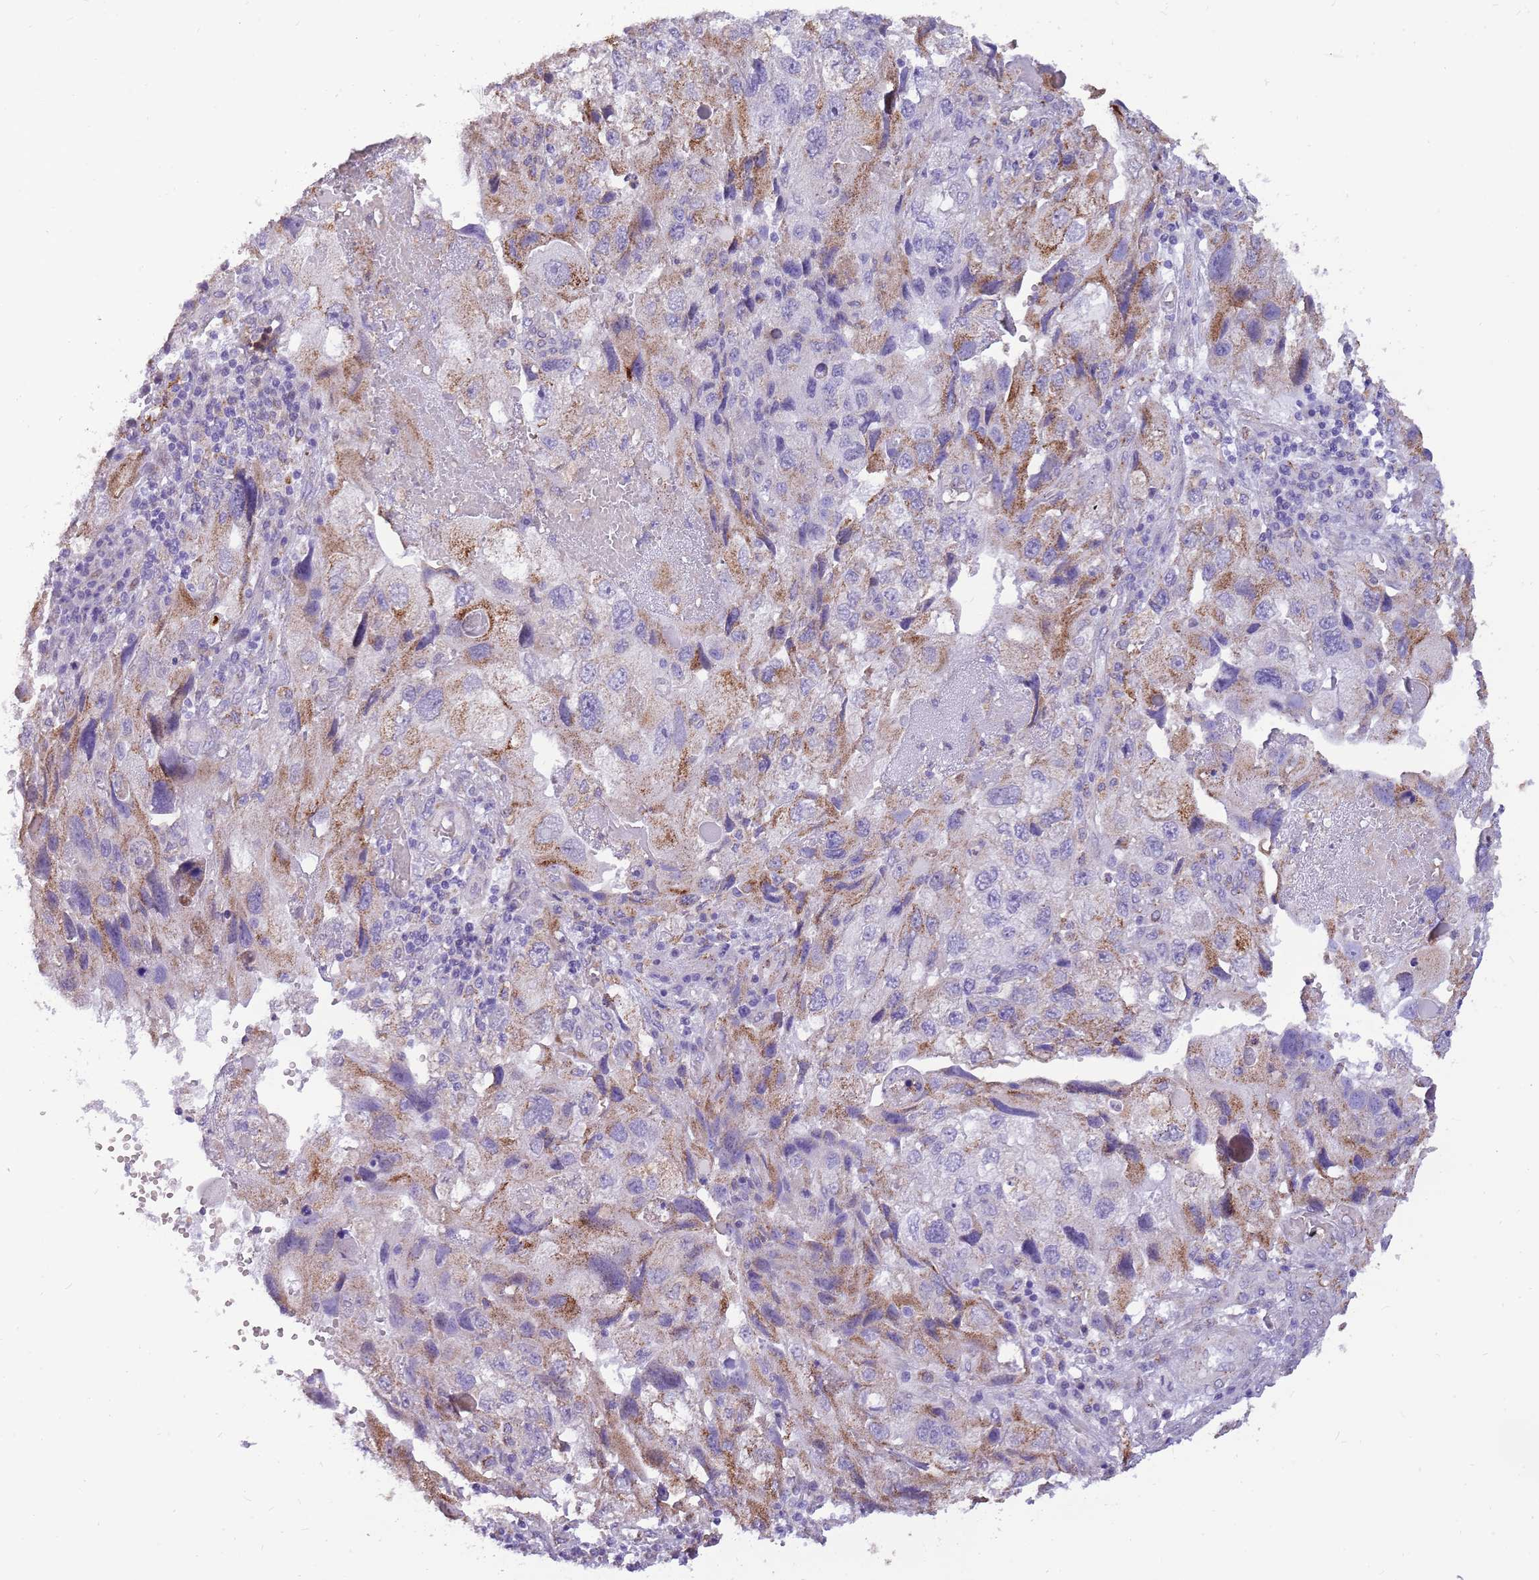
{"staining": {"intensity": "moderate", "quantity": "25%-75%", "location": "cytoplasmic/membranous"}, "tissue": "endometrial cancer", "cell_type": "Tumor cells", "image_type": "cancer", "snomed": [{"axis": "morphology", "description": "Adenocarcinoma, NOS"}, {"axis": "topography", "description": "Endometrium"}], "caption": "Brown immunohistochemical staining in human endometrial adenocarcinoma exhibits moderate cytoplasmic/membranous positivity in approximately 25%-75% of tumor cells.", "gene": "PCNX1", "patient": {"sex": "female", "age": 49}}